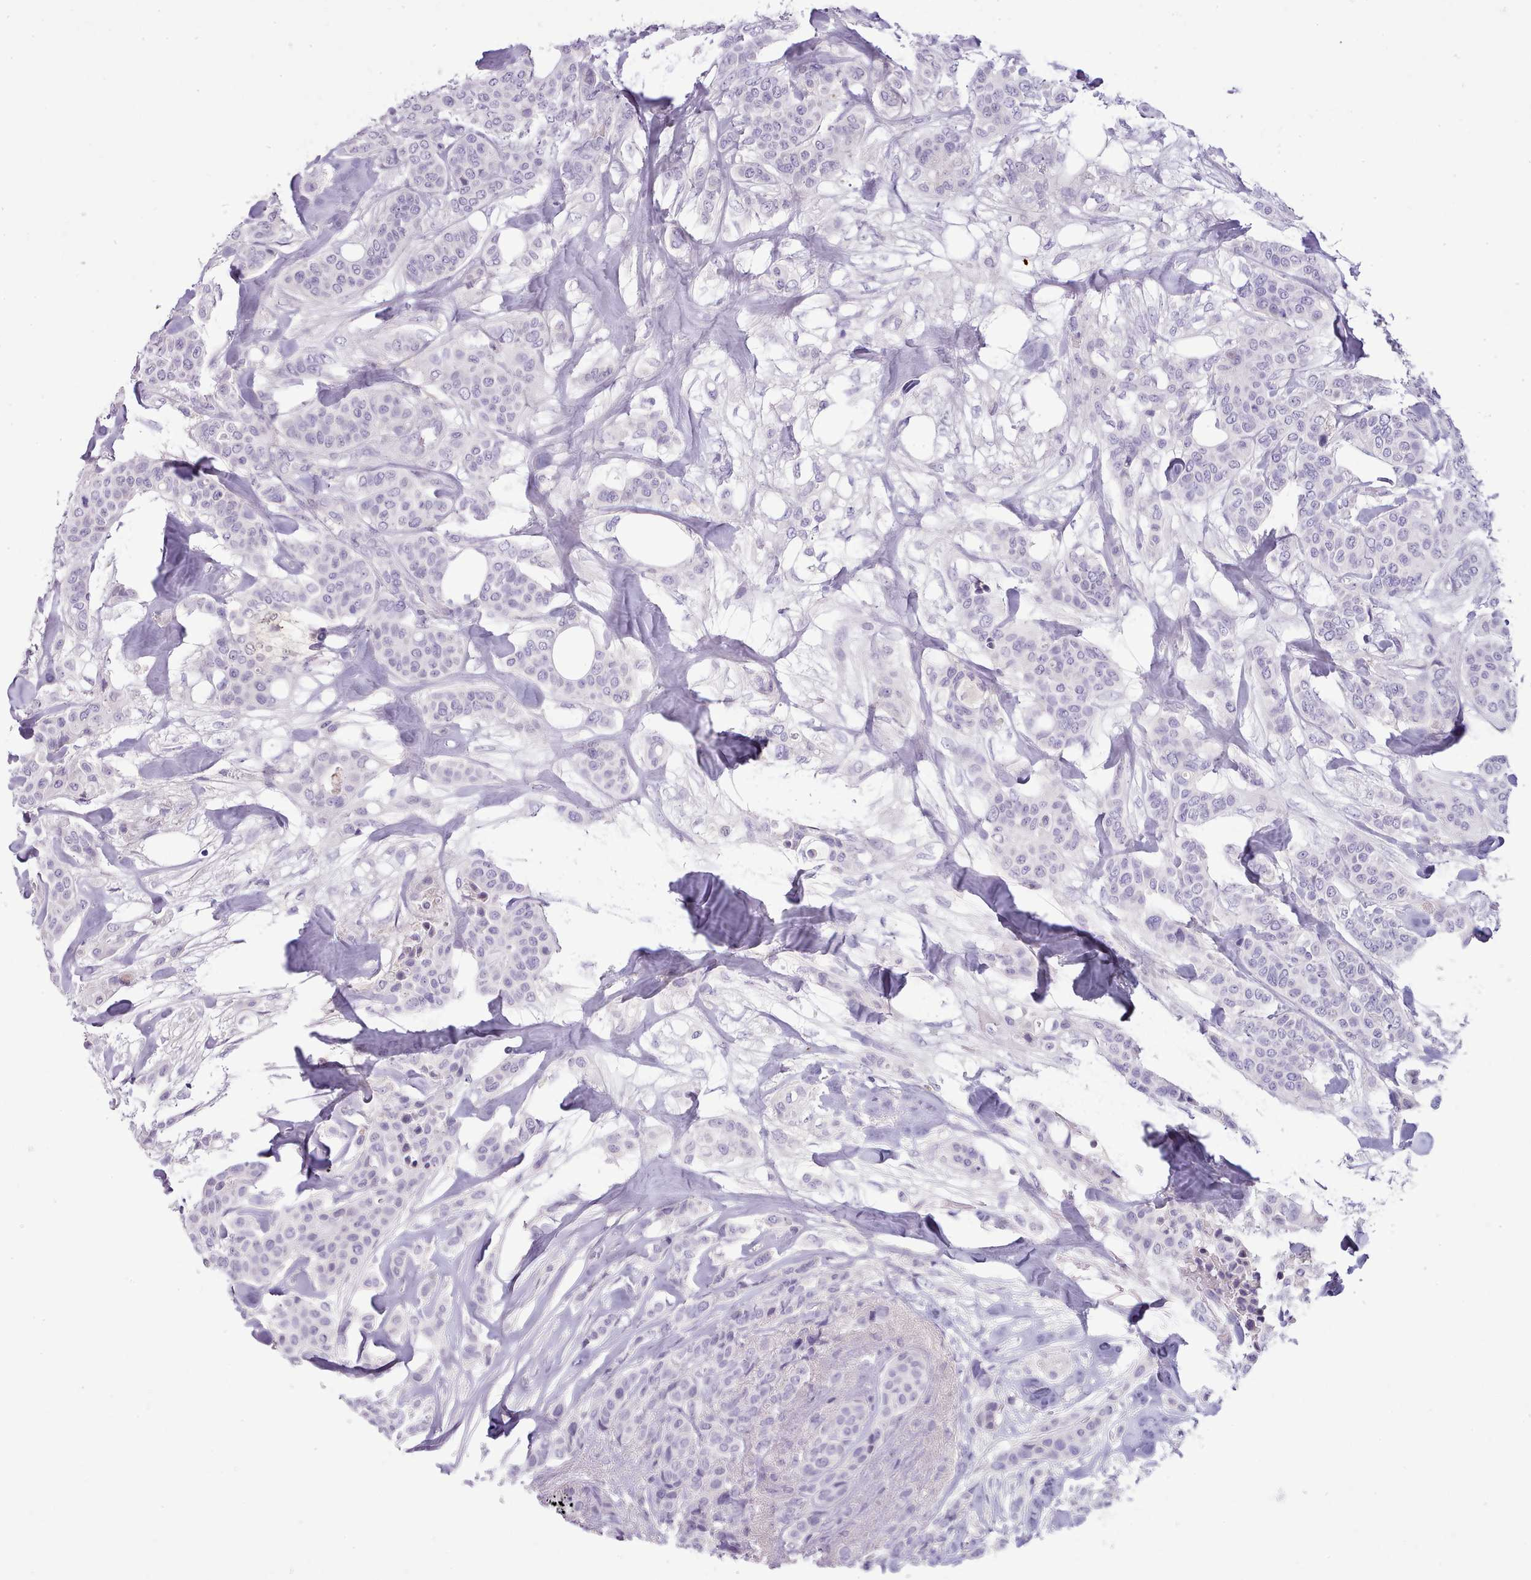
{"staining": {"intensity": "negative", "quantity": "none", "location": "none"}, "tissue": "breast cancer", "cell_type": "Tumor cells", "image_type": "cancer", "snomed": [{"axis": "morphology", "description": "Lobular carcinoma"}, {"axis": "topography", "description": "Breast"}], "caption": "A photomicrograph of breast lobular carcinoma stained for a protein displays no brown staining in tumor cells.", "gene": "TOX2", "patient": {"sex": "female", "age": 51}}